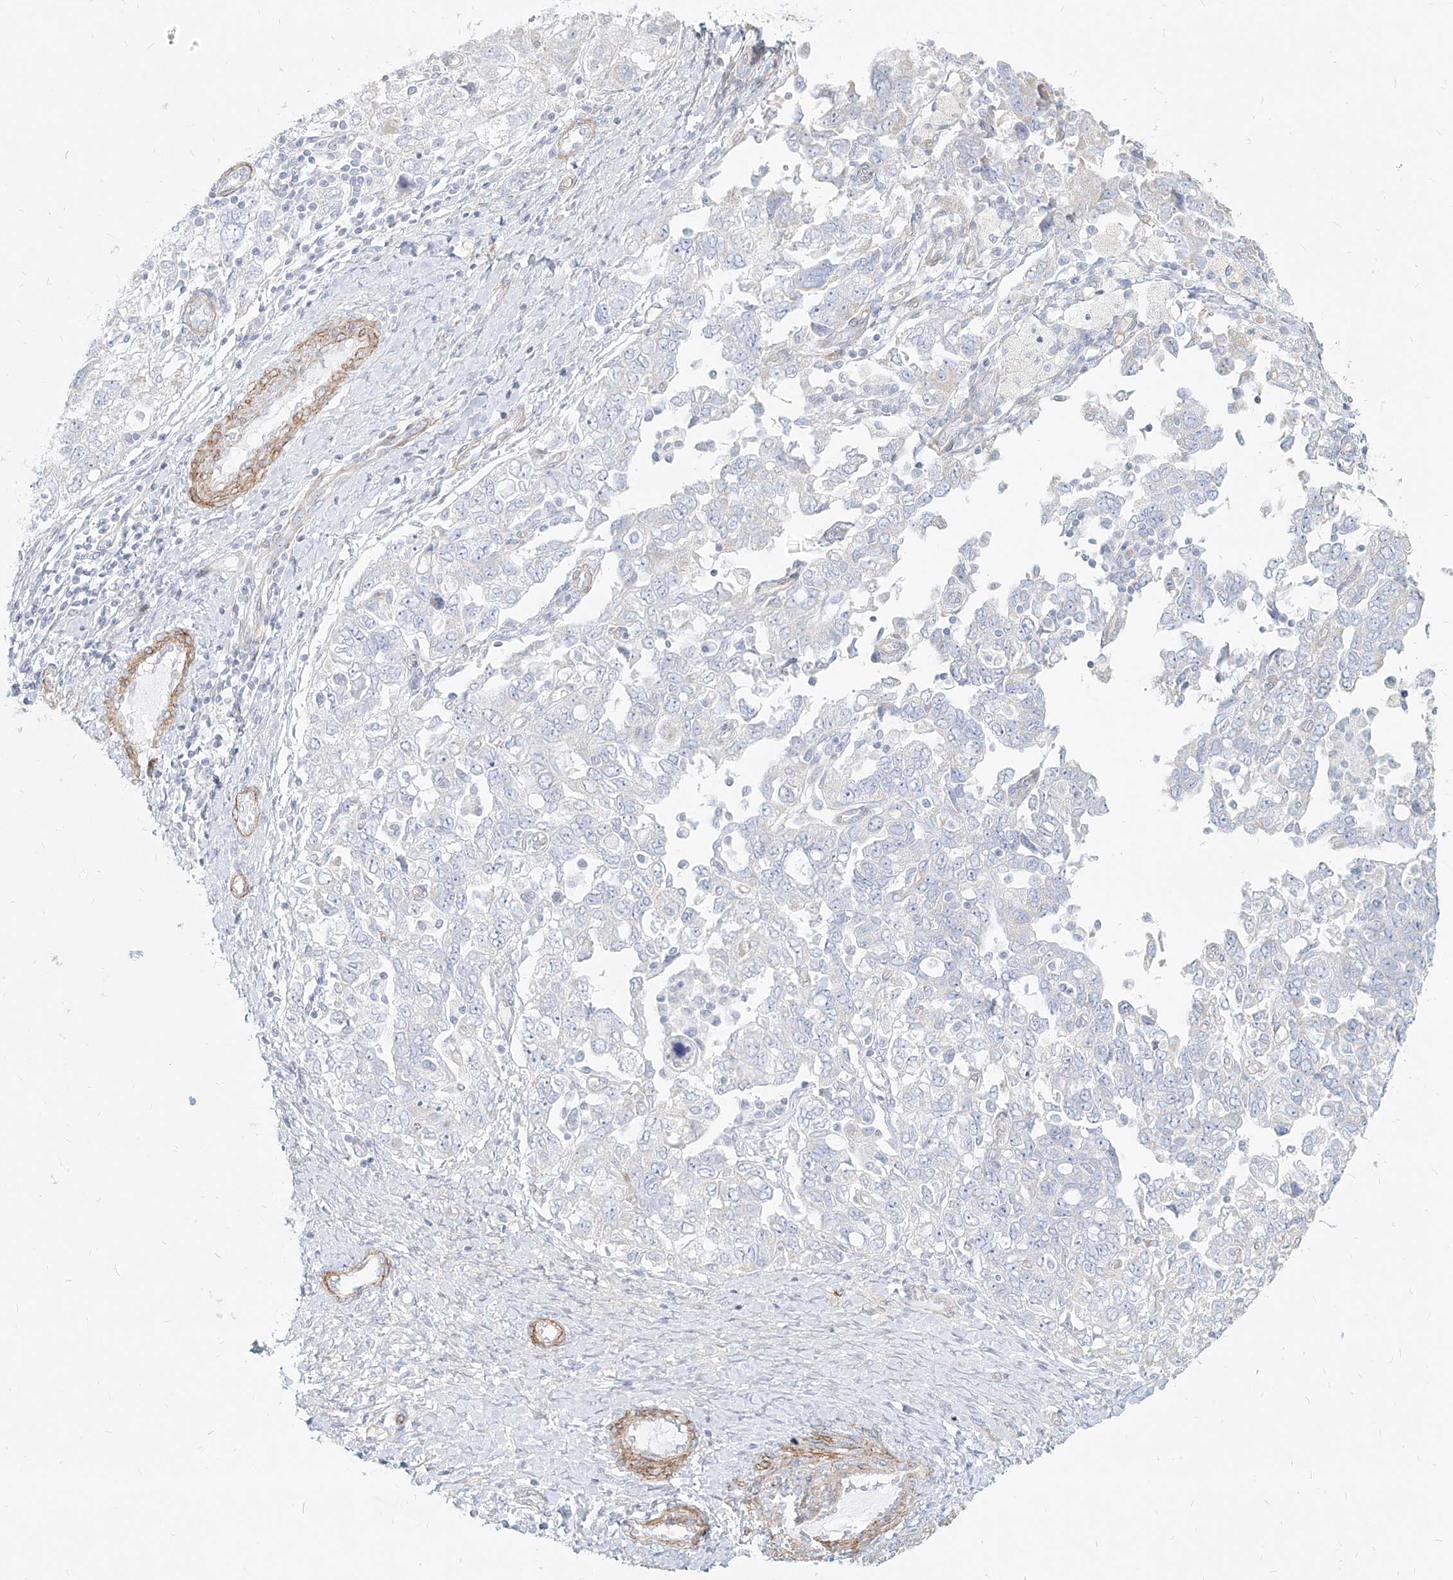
{"staining": {"intensity": "negative", "quantity": "none", "location": "none"}, "tissue": "ovarian cancer", "cell_type": "Tumor cells", "image_type": "cancer", "snomed": [{"axis": "morphology", "description": "Carcinoma, NOS"}, {"axis": "morphology", "description": "Cystadenocarcinoma, serous, NOS"}, {"axis": "topography", "description": "Ovary"}], "caption": "IHC image of human ovarian cancer stained for a protein (brown), which demonstrates no expression in tumor cells.", "gene": "ITPKB", "patient": {"sex": "female", "age": 69}}